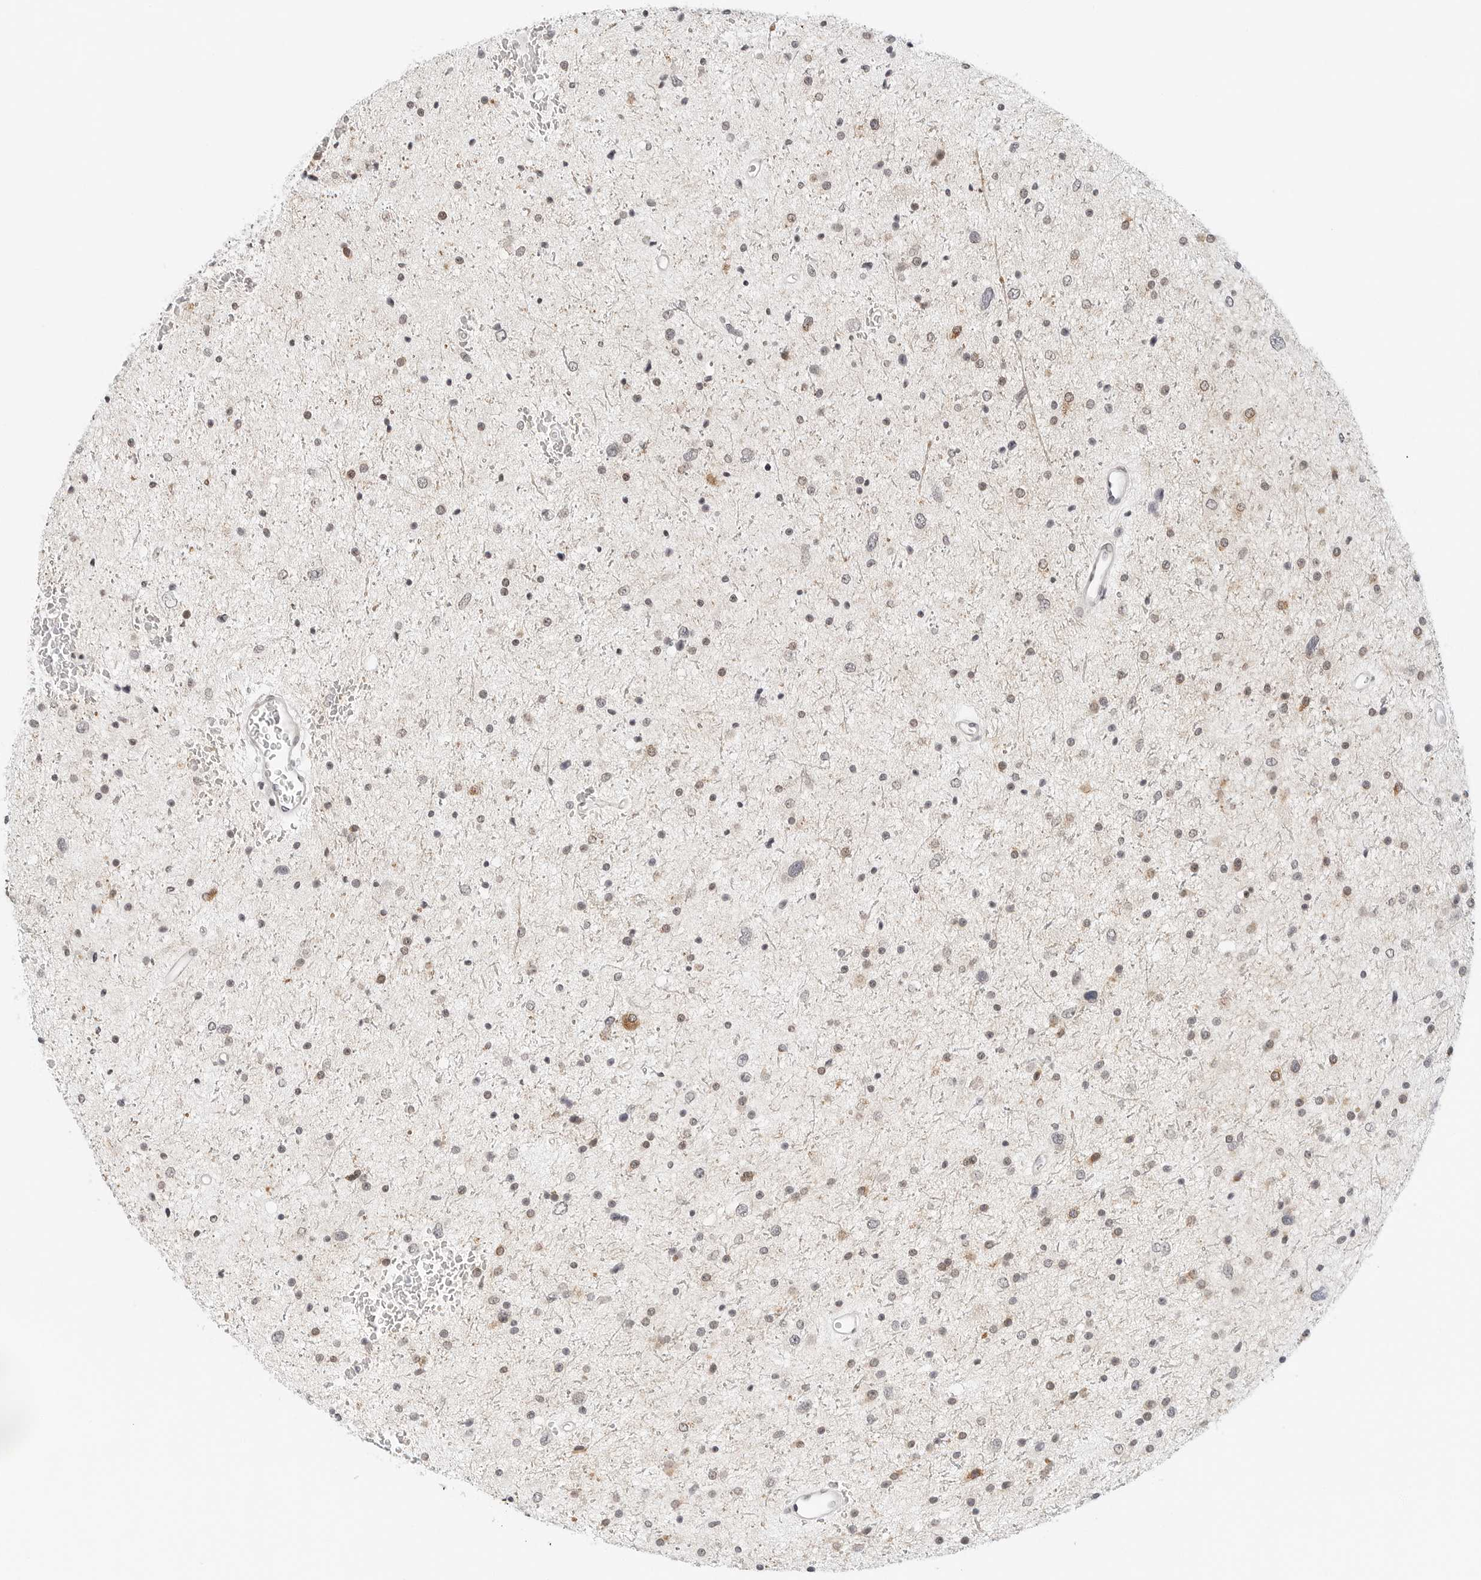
{"staining": {"intensity": "weak", "quantity": "<25%", "location": "nuclear"}, "tissue": "glioma", "cell_type": "Tumor cells", "image_type": "cancer", "snomed": [{"axis": "morphology", "description": "Glioma, malignant, Low grade"}, {"axis": "topography", "description": "Brain"}], "caption": "IHC micrograph of neoplastic tissue: malignant glioma (low-grade) stained with DAB (3,3'-diaminobenzidine) exhibits no significant protein expression in tumor cells. Brightfield microscopy of immunohistochemistry stained with DAB (3,3'-diaminobenzidine) (brown) and hematoxylin (blue), captured at high magnification.", "gene": "PARP10", "patient": {"sex": "female", "age": 37}}